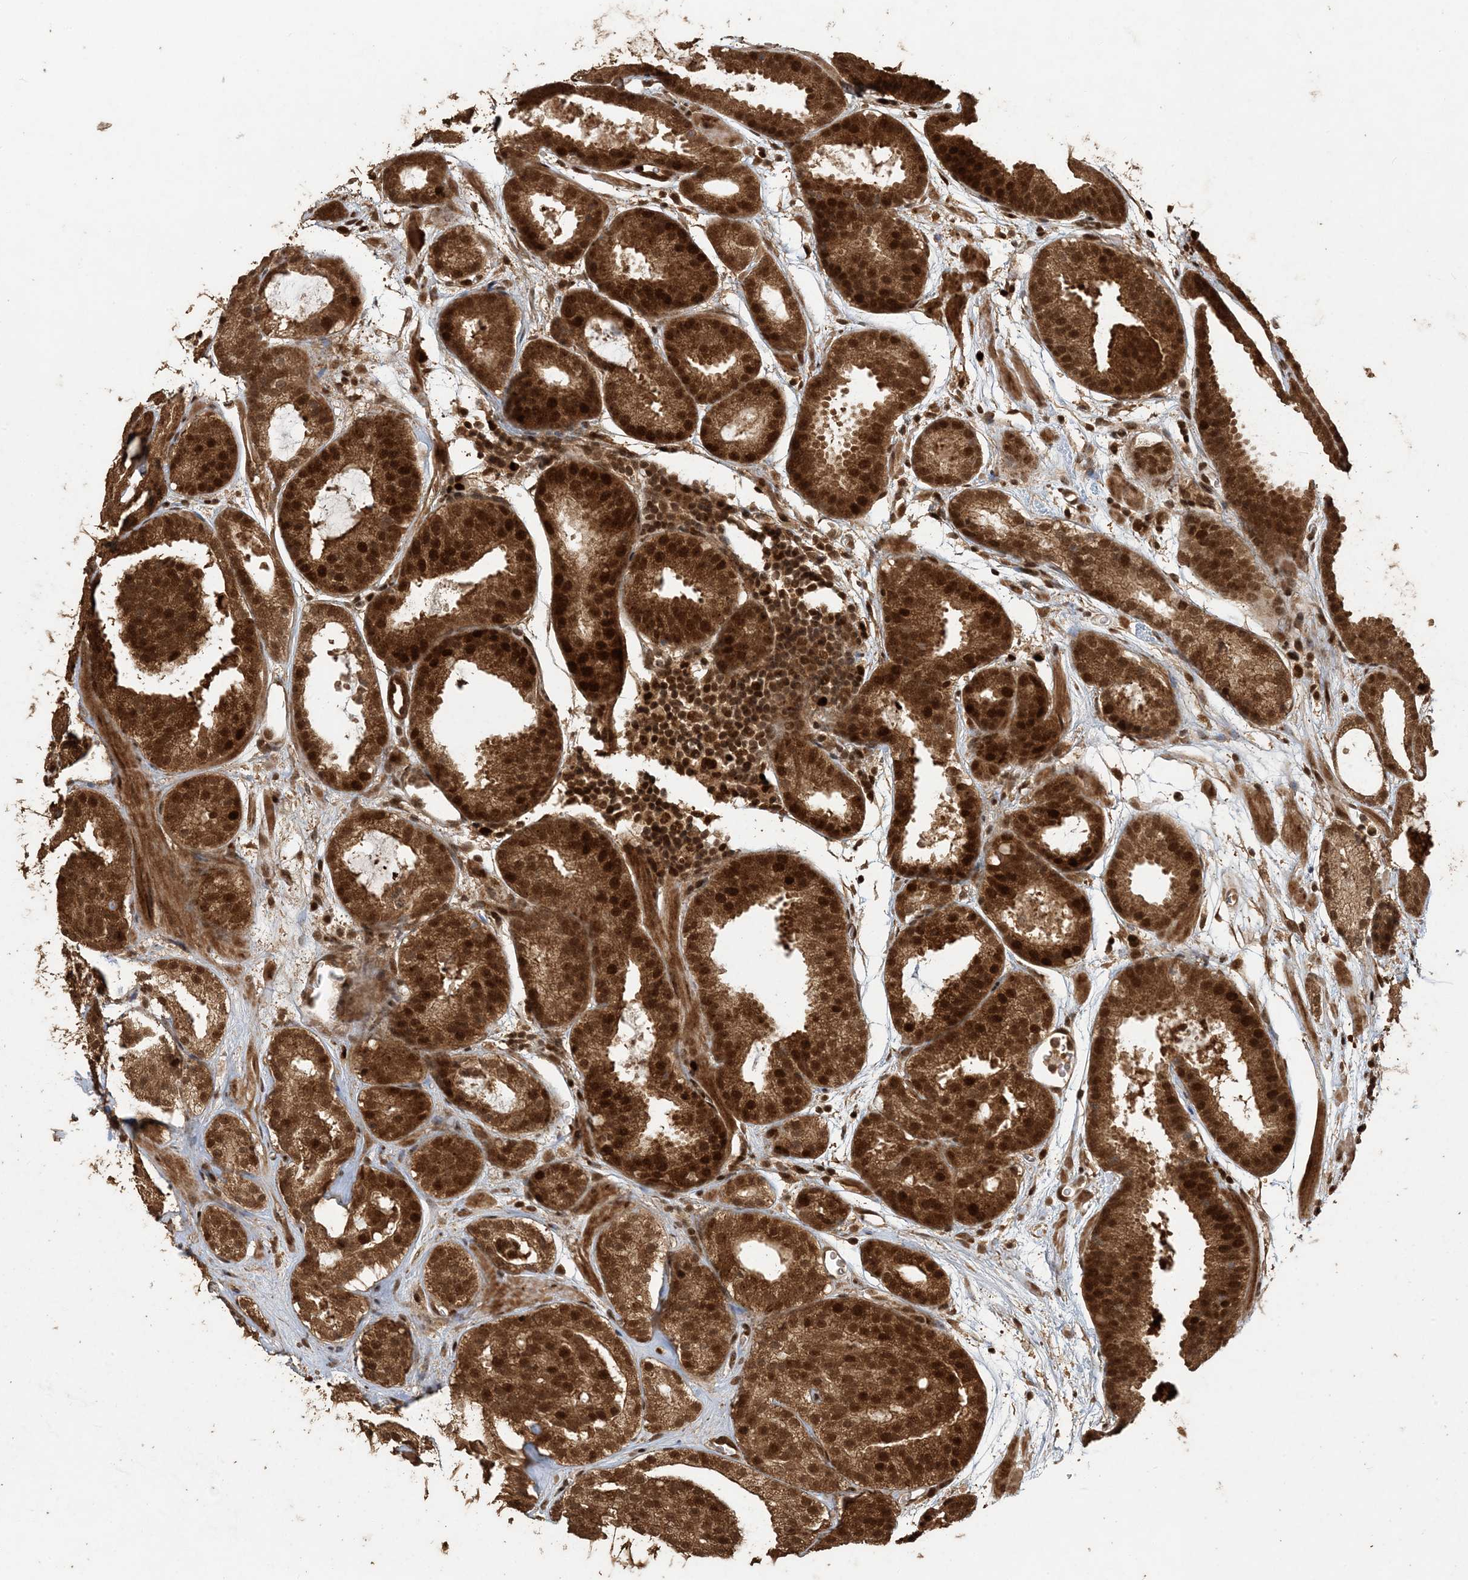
{"staining": {"intensity": "strong", "quantity": ">75%", "location": "cytoplasmic/membranous,nuclear"}, "tissue": "prostate cancer", "cell_type": "Tumor cells", "image_type": "cancer", "snomed": [{"axis": "morphology", "description": "Adenocarcinoma, Low grade"}, {"axis": "topography", "description": "Prostate"}], "caption": "Immunohistochemical staining of prostate cancer displays high levels of strong cytoplasmic/membranous and nuclear protein positivity in about >75% of tumor cells. (DAB (3,3'-diaminobenzidine) IHC with brightfield microscopy, high magnification).", "gene": "ATP13A2", "patient": {"sex": "male", "age": 69}}